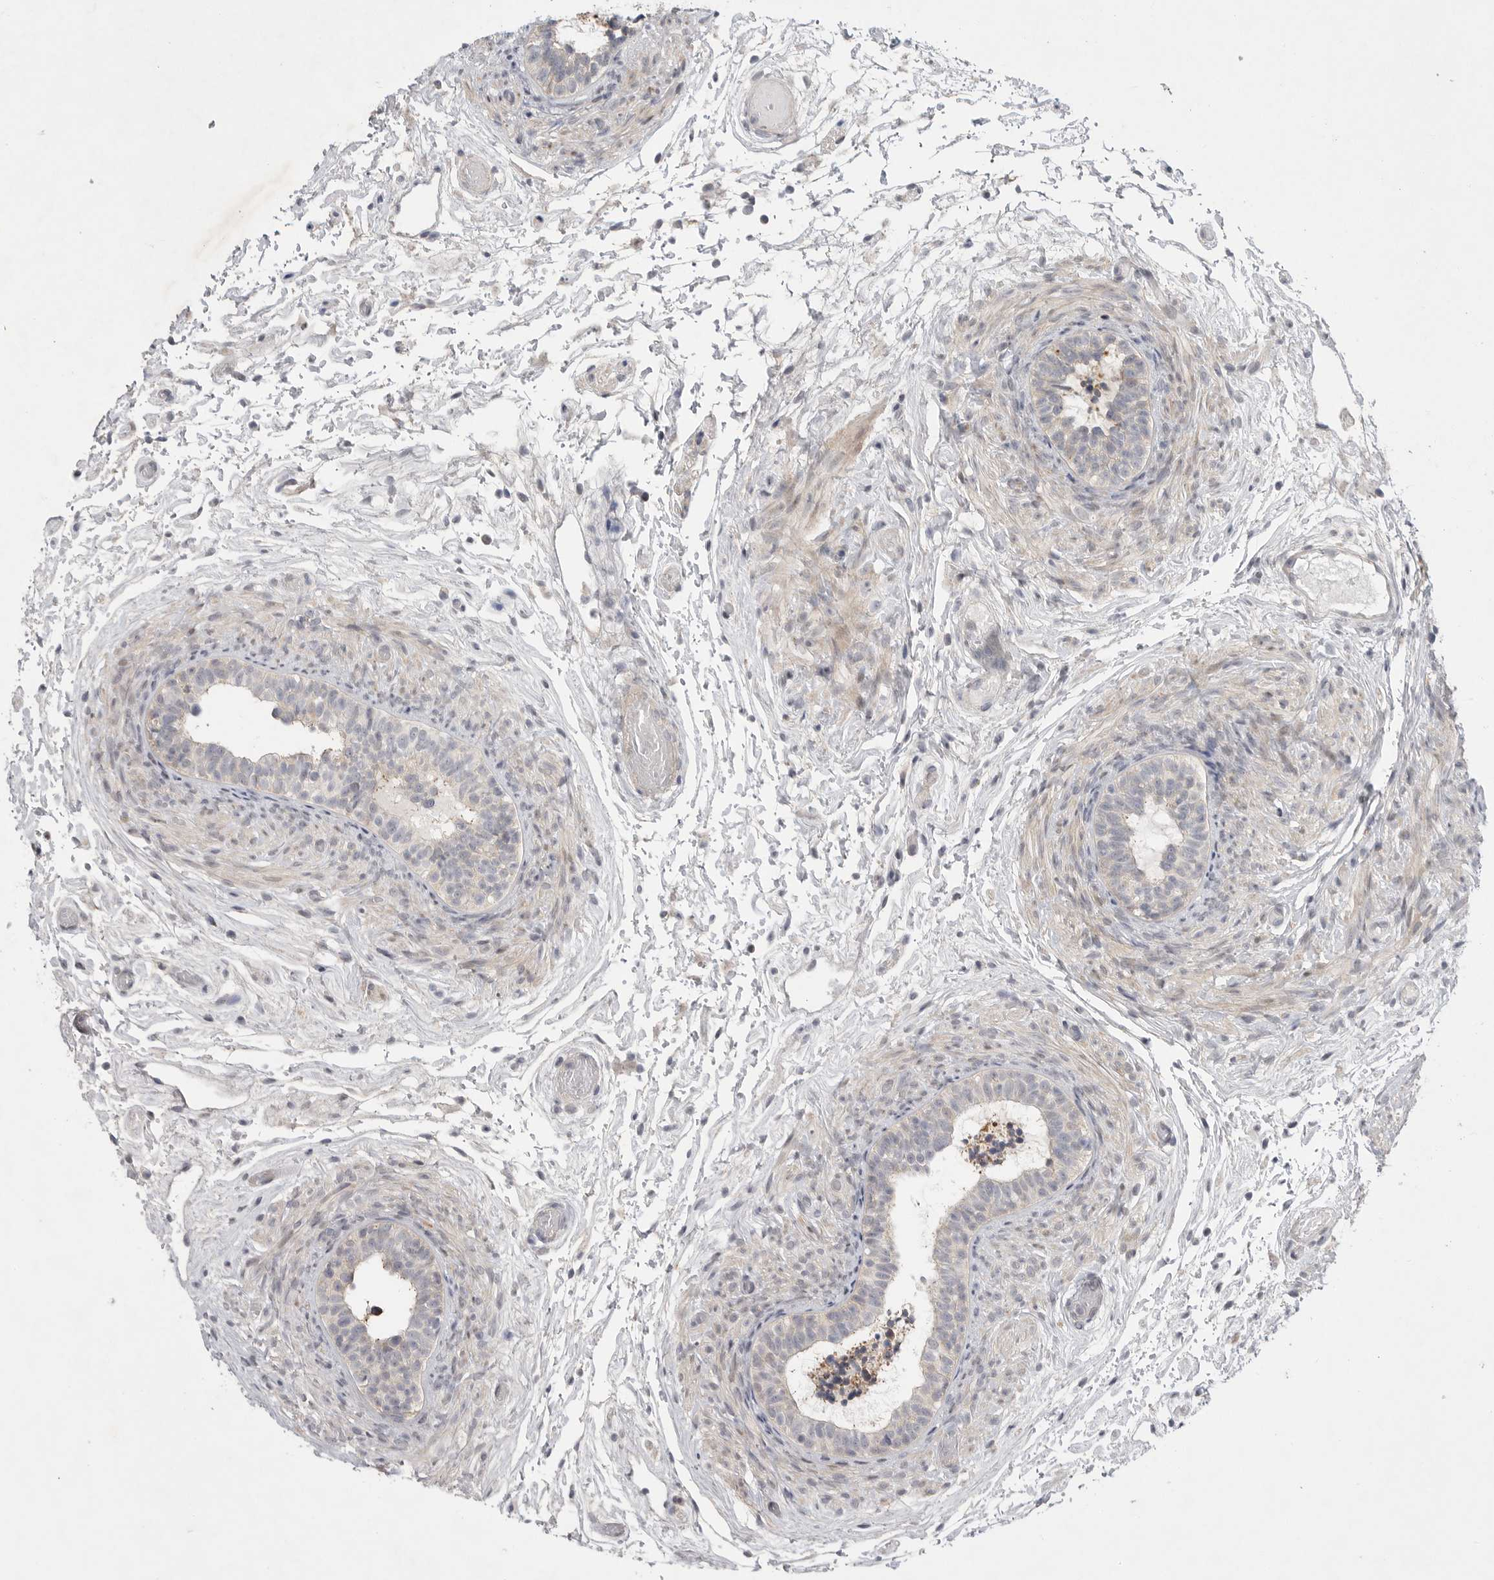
{"staining": {"intensity": "weak", "quantity": "25%-75%", "location": "cytoplasmic/membranous"}, "tissue": "epididymis", "cell_type": "Glandular cells", "image_type": "normal", "snomed": [{"axis": "morphology", "description": "Normal tissue, NOS"}, {"axis": "topography", "description": "Epididymis"}], "caption": "A brown stain shows weak cytoplasmic/membranous positivity of a protein in glandular cells of normal human epididymis.", "gene": "FBXO43", "patient": {"sex": "male", "age": 5}}